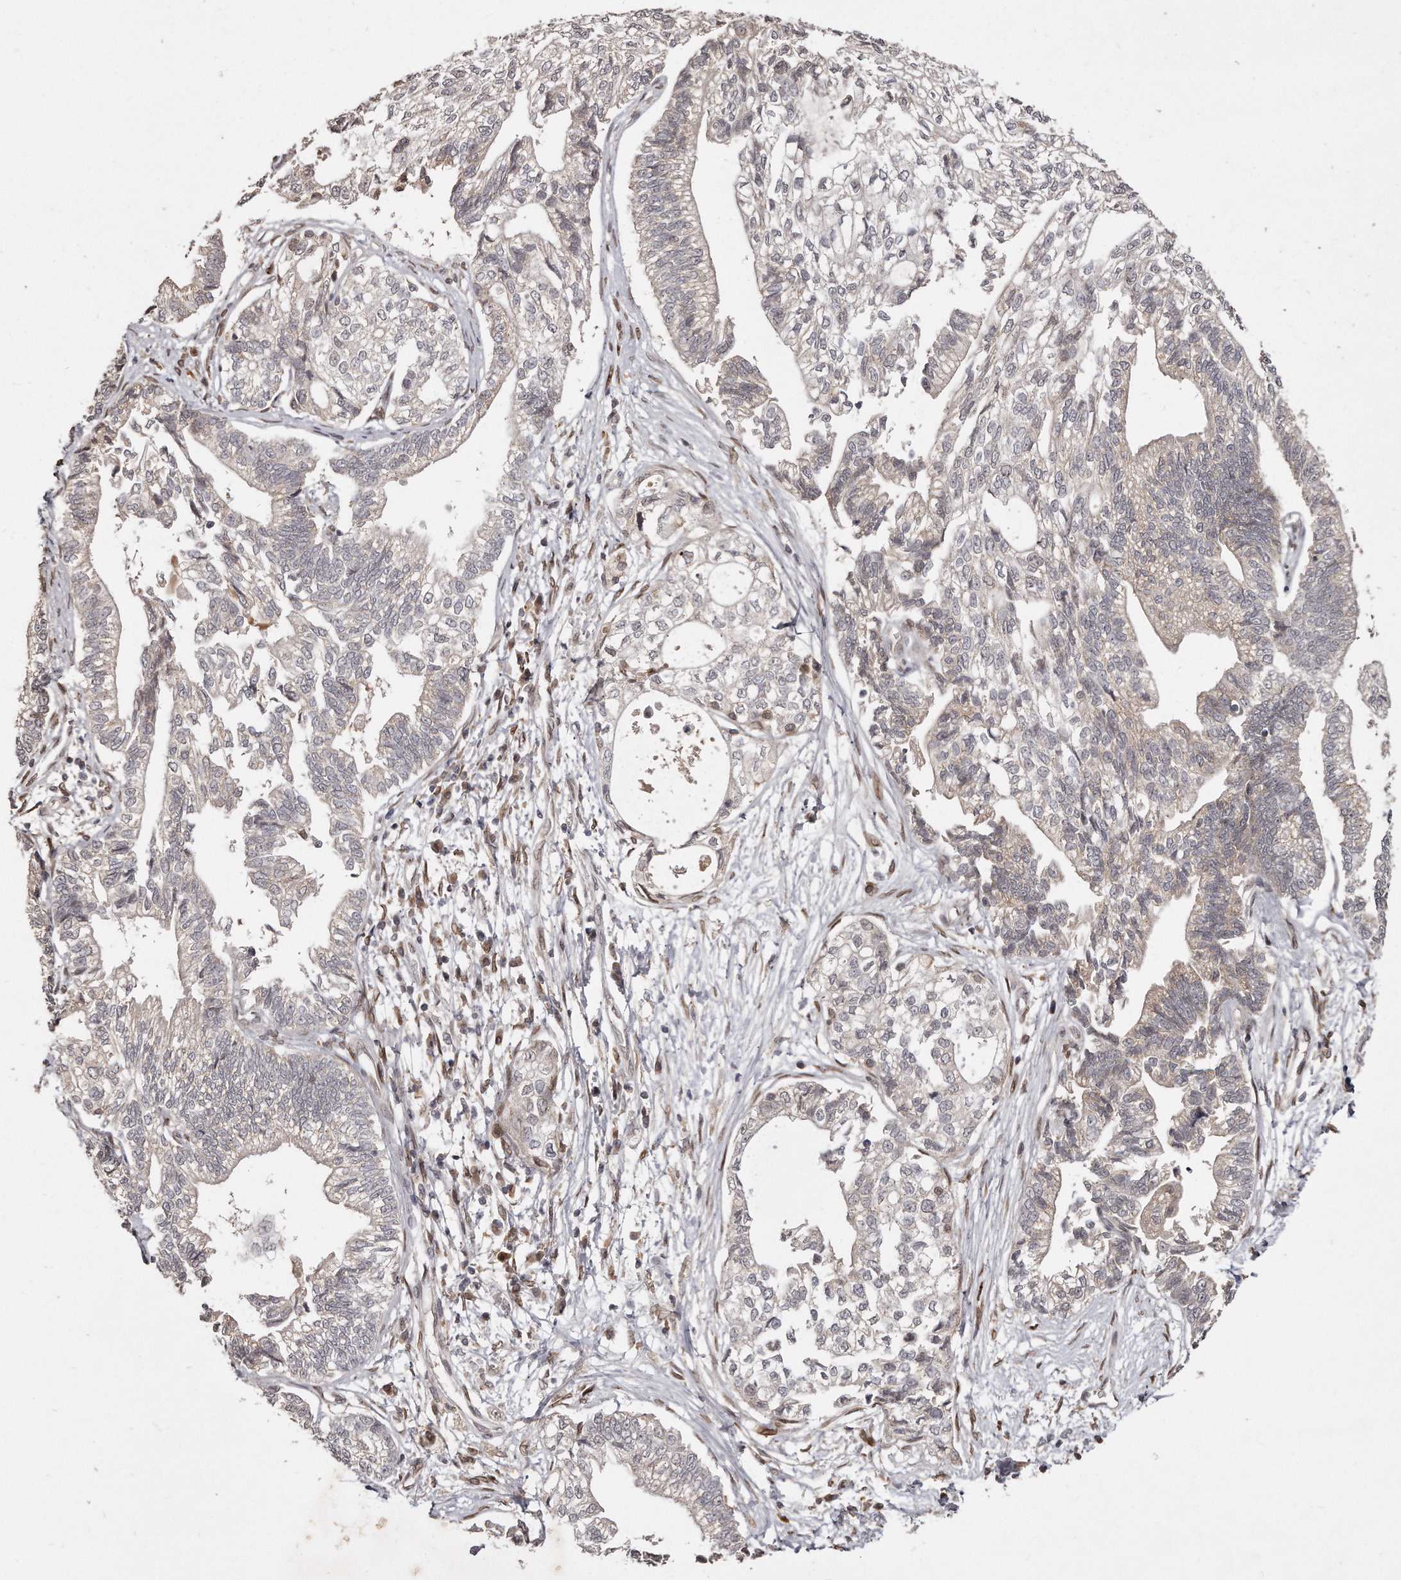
{"staining": {"intensity": "negative", "quantity": "none", "location": "none"}, "tissue": "pancreatic cancer", "cell_type": "Tumor cells", "image_type": "cancer", "snomed": [{"axis": "morphology", "description": "Adenocarcinoma, NOS"}, {"axis": "topography", "description": "Pancreas"}], "caption": "This is a histopathology image of IHC staining of pancreatic cancer, which shows no expression in tumor cells.", "gene": "HASPIN", "patient": {"sex": "male", "age": 72}}